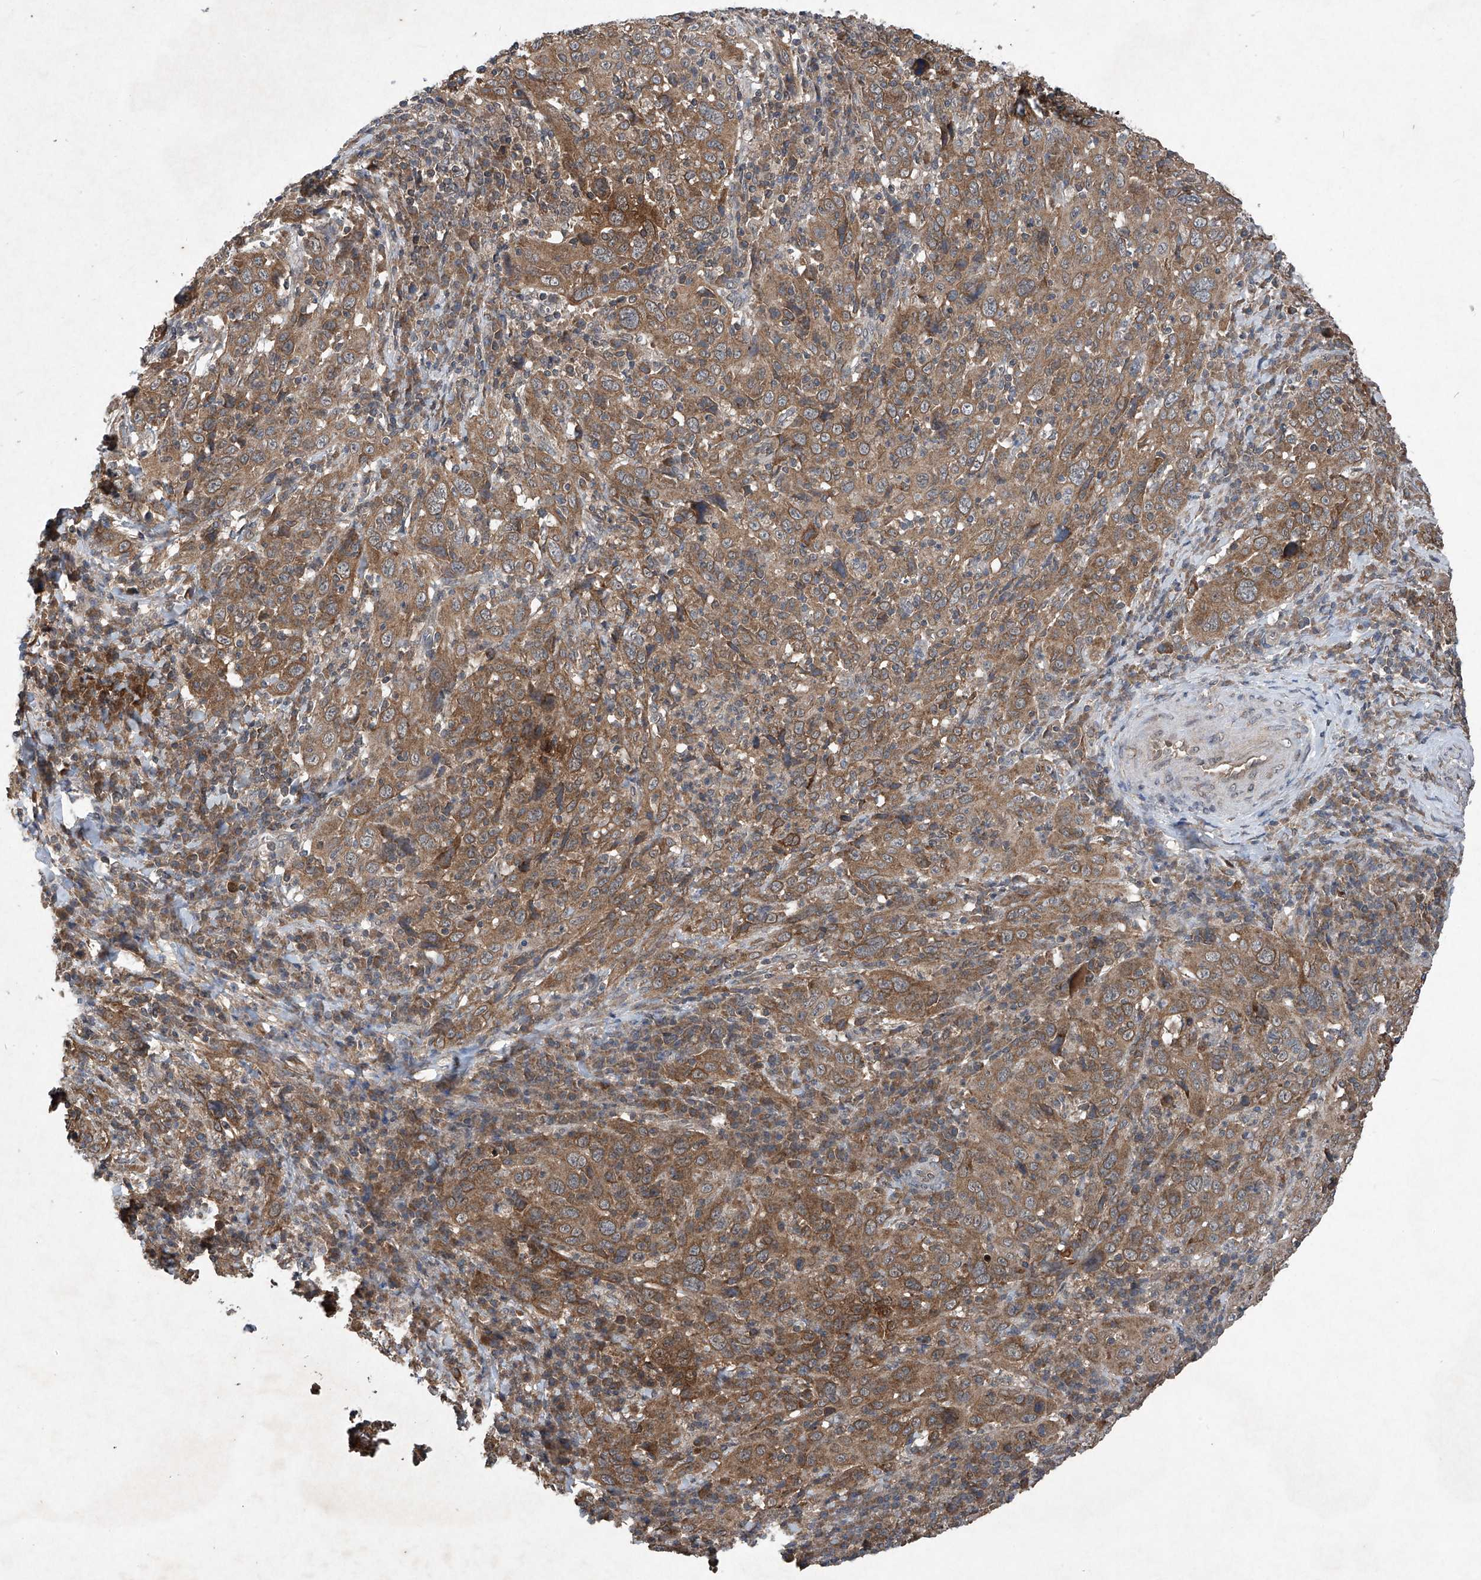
{"staining": {"intensity": "moderate", "quantity": ">75%", "location": "cytoplasmic/membranous"}, "tissue": "cervical cancer", "cell_type": "Tumor cells", "image_type": "cancer", "snomed": [{"axis": "morphology", "description": "Squamous cell carcinoma, NOS"}, {"axis": "topography", "description": "Cervix"}], "caption": "Immunohistochemistry of human cervical cancer displays medium levels of moderate cytoplasmic/membranous staining in about >75% of tumor cells.", "gene": "SUMF2", "patient": {"sex": "female", "age": 46}}